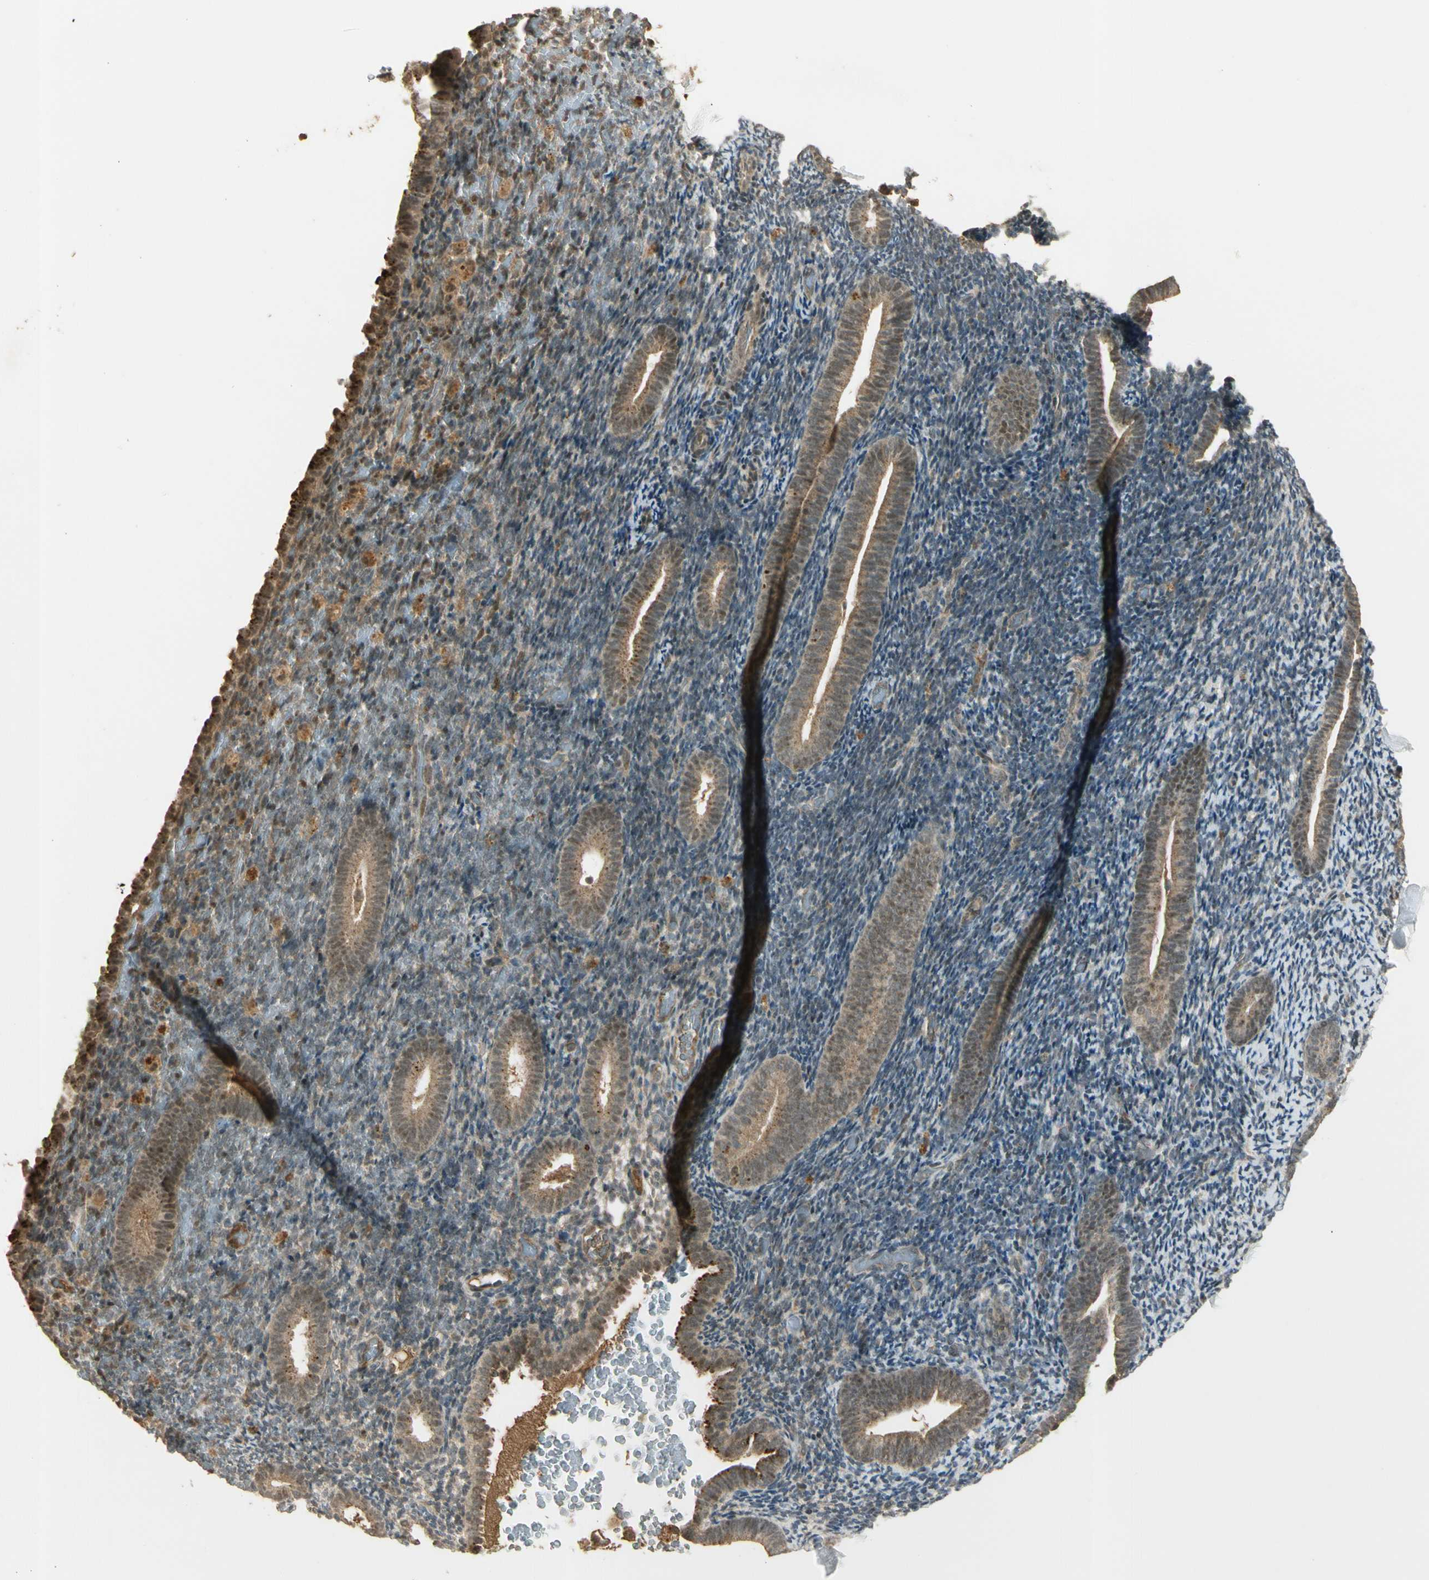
{"staining": {"intensity": "moderate", "quantity": "<25%", "location": "nuclear"}, "tissue": "endometrium", "cell_type": "Cells in endometrial stroma", "image_type": "normal", "snomed": [{"axis": "morphology", "description": "Normal tissue, NOS"}, {"axis": "topography", "description": "Endometrium"}], "caption": "Protein staining reveals moderate nuclear positivity in about <25% of cells in endometrial stroma in normal endometrium. The staining was performed using DAB (3,3'-diaminobenzidine) to visualize the protein expression in brown, while the nuclei were stained in blue with hematoxylin (Magnification: 20x).", "gene": "GMEB2", "patient": {"sex": "female", "age": 51}}